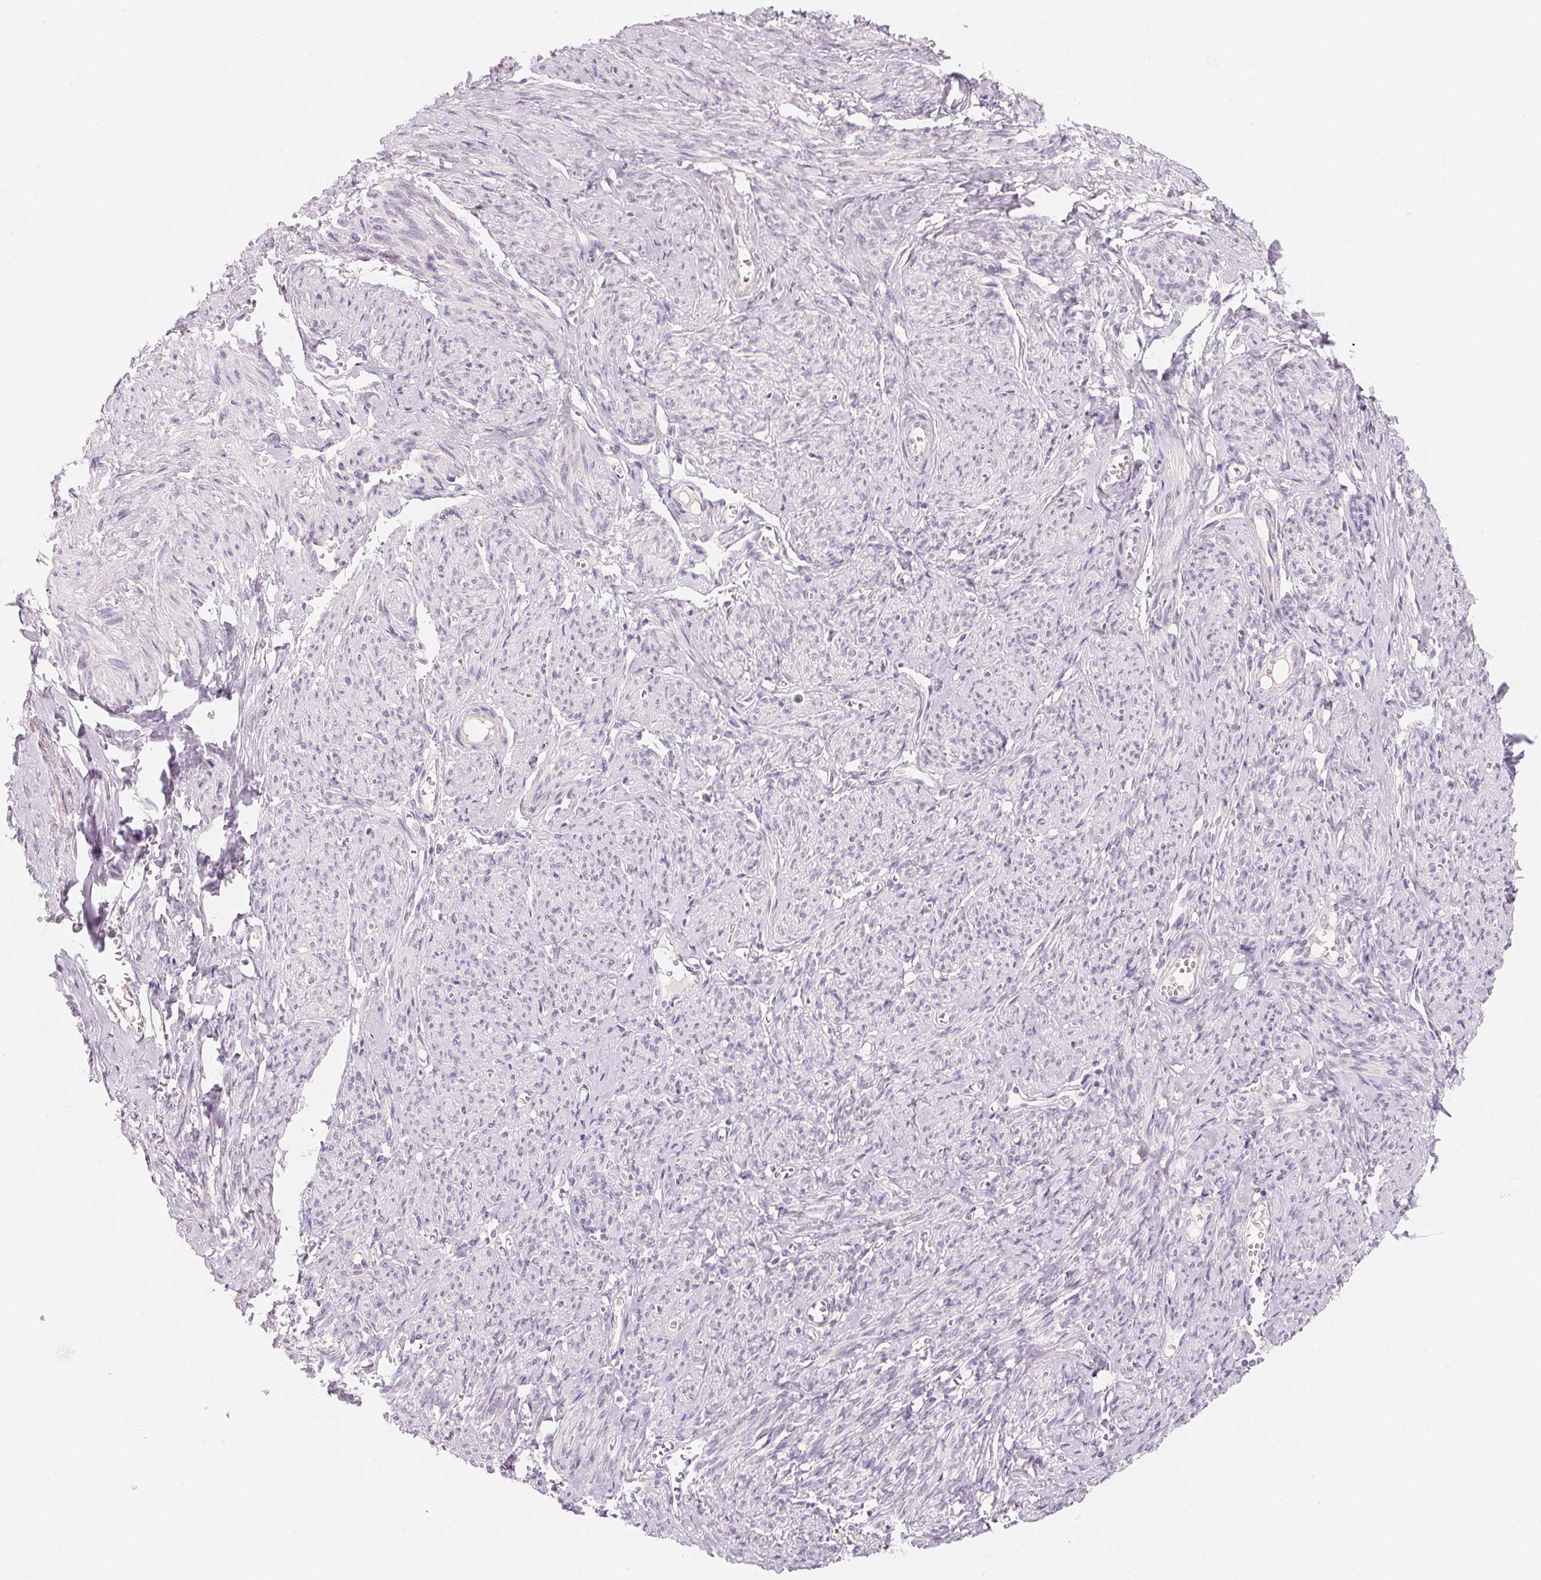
{"staining": {"intensity": "negative", "quantity": "none", "location": "none"}, "tissue": "smooth muscle", "cell_type": "Smooth muscle cells", "image_type": "normal", "snomed": [{"axis": "morphology", "description": "Normal tissue, NOS"}, {"axis": "topography", "description": "Smooth muscle"}], "caption": "The photomicrograph reveals no staining of smooth muscle cells in unremarkable smooth muscle. (IHC, brightfield microscopy, high magnification).", "gene": "MCOLN3", "patient": {"sex": "female", "age": 65}}